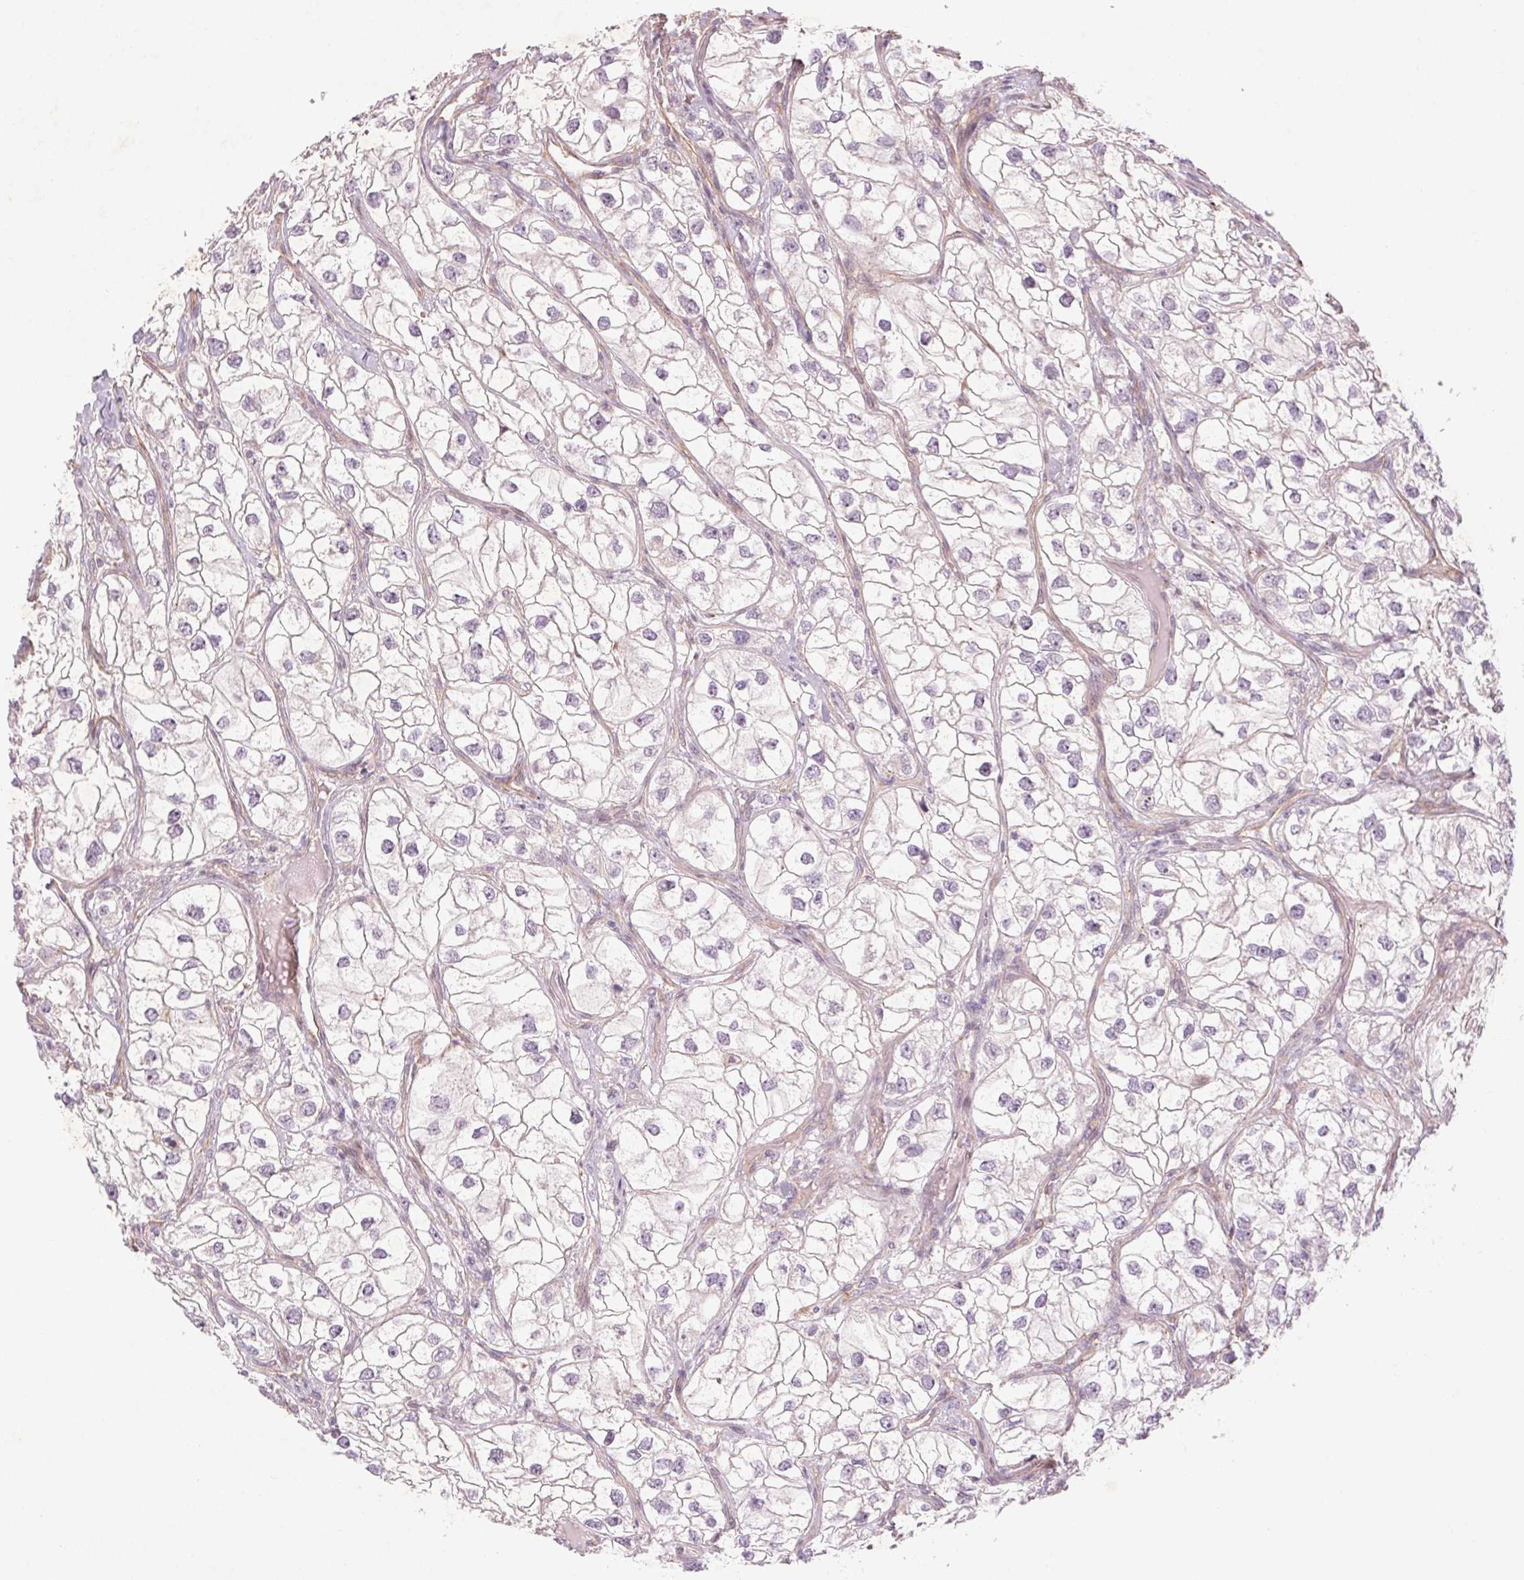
{"staining": {"intensity": "negative", "quantity": "none", "location": "none"}, "tissue": "renal cancer", "cell_type": "Tumor cells", "image_type": "cancer", "snomed": [{"axis": "morphology", "description": "Adenocarcinoma, NOS"}, {"axis": "topography", "description": "Kidney"}], "caption": "An immunohistochemistry (IHC) micrograph of renal cancer is shown. There is no staining in tumor cells of renal cancer.", "gene": "CCSER1", "patient": {"sex": "male", "age": 59}}